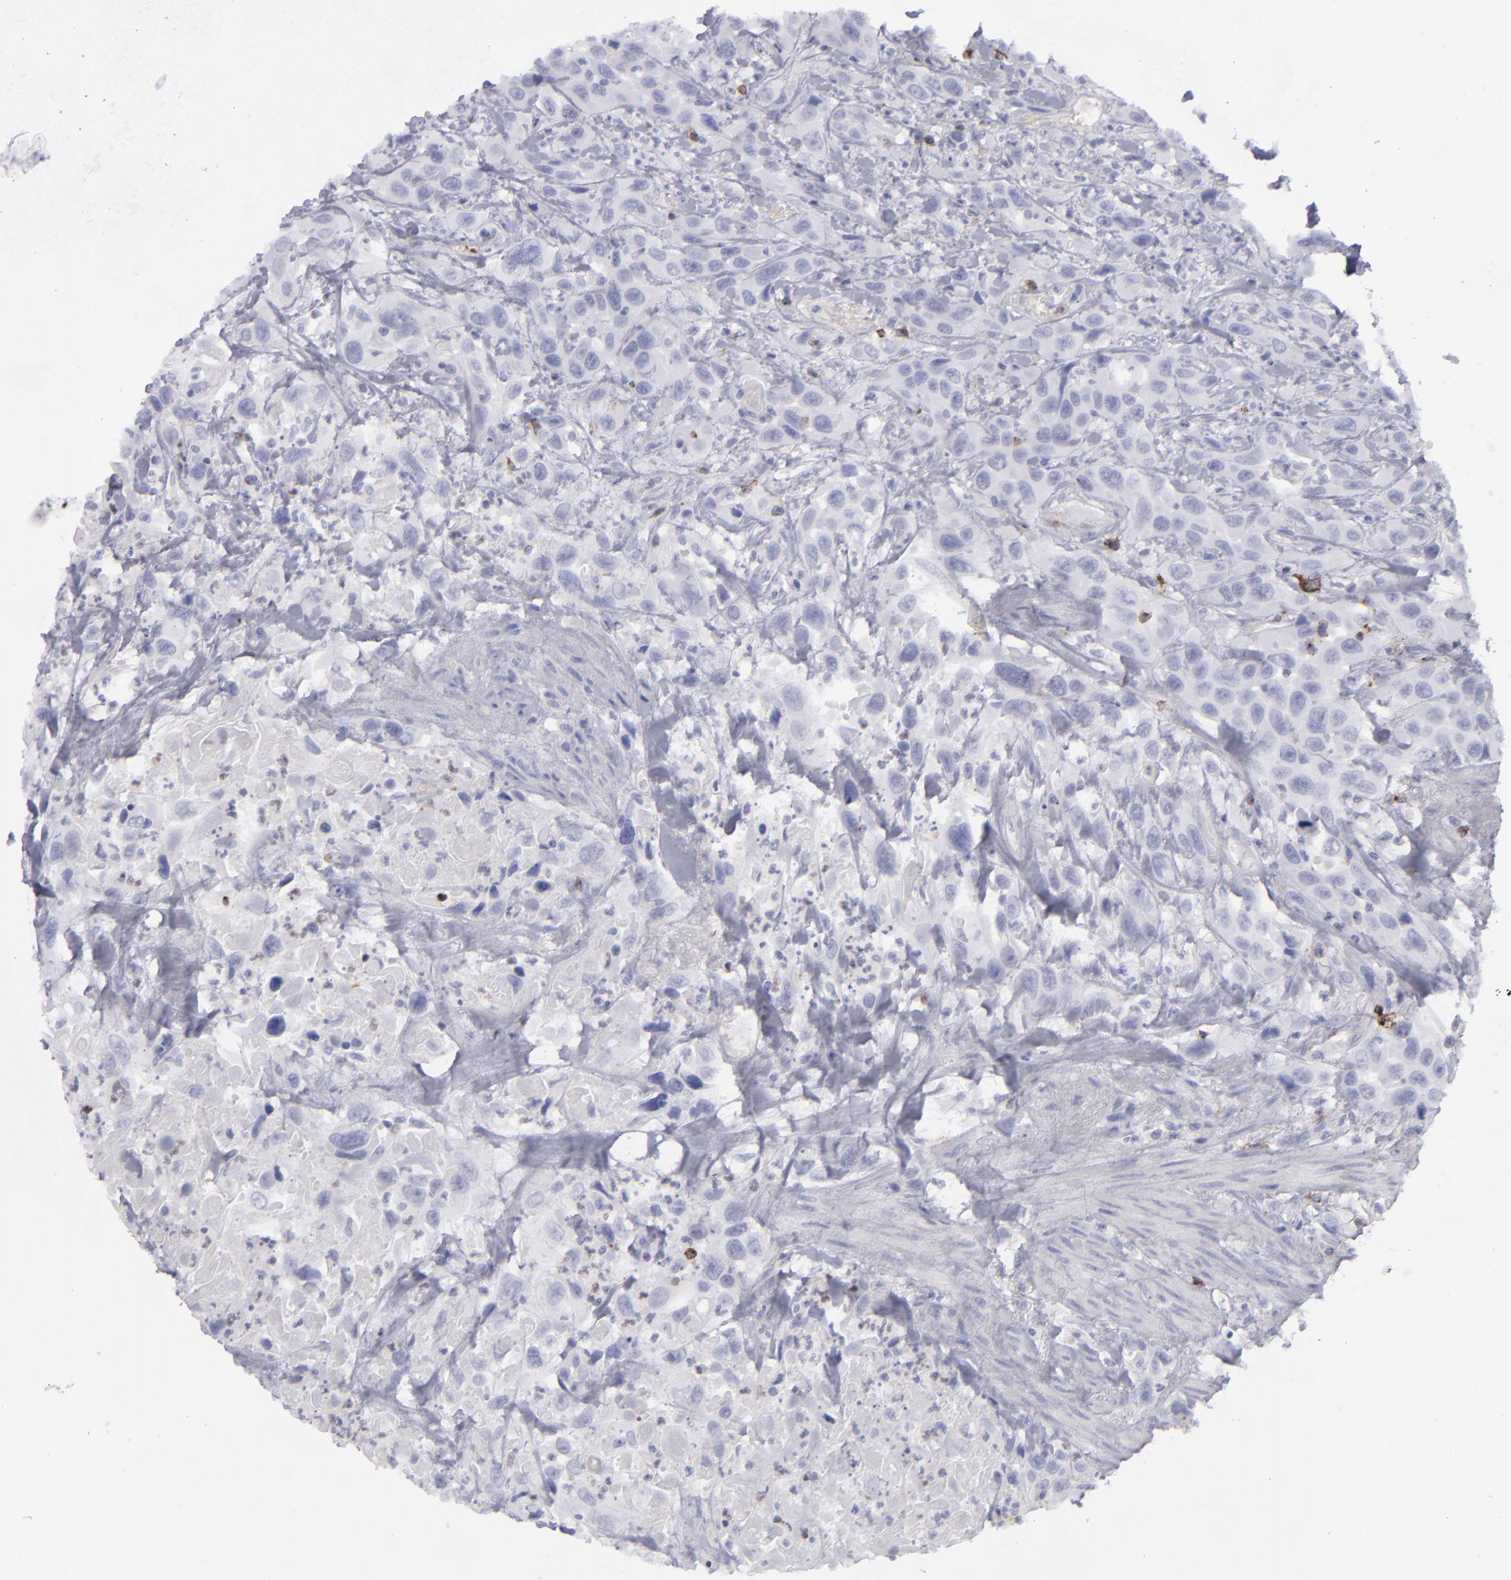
{"staining": {"intensity": "negative", "quantity": "none", "location": "none"}, "tissue": "urothelial cancer", "cell_type": "Tumor cells", "image_type": "cancer", "snomed": [{"axis": "morphology", "description": "Urothelial carcinoma, High grade"}, {"axis": "topography", "description": "Urinary bladder"}], "caption": "Urothelial carcinoma (high-grade) stained for a protein using immunohistochemistry (IHC) shows no positivity tumor cells.", "gene": "CD27", "patient": {"sex": "female", "age": 84}}